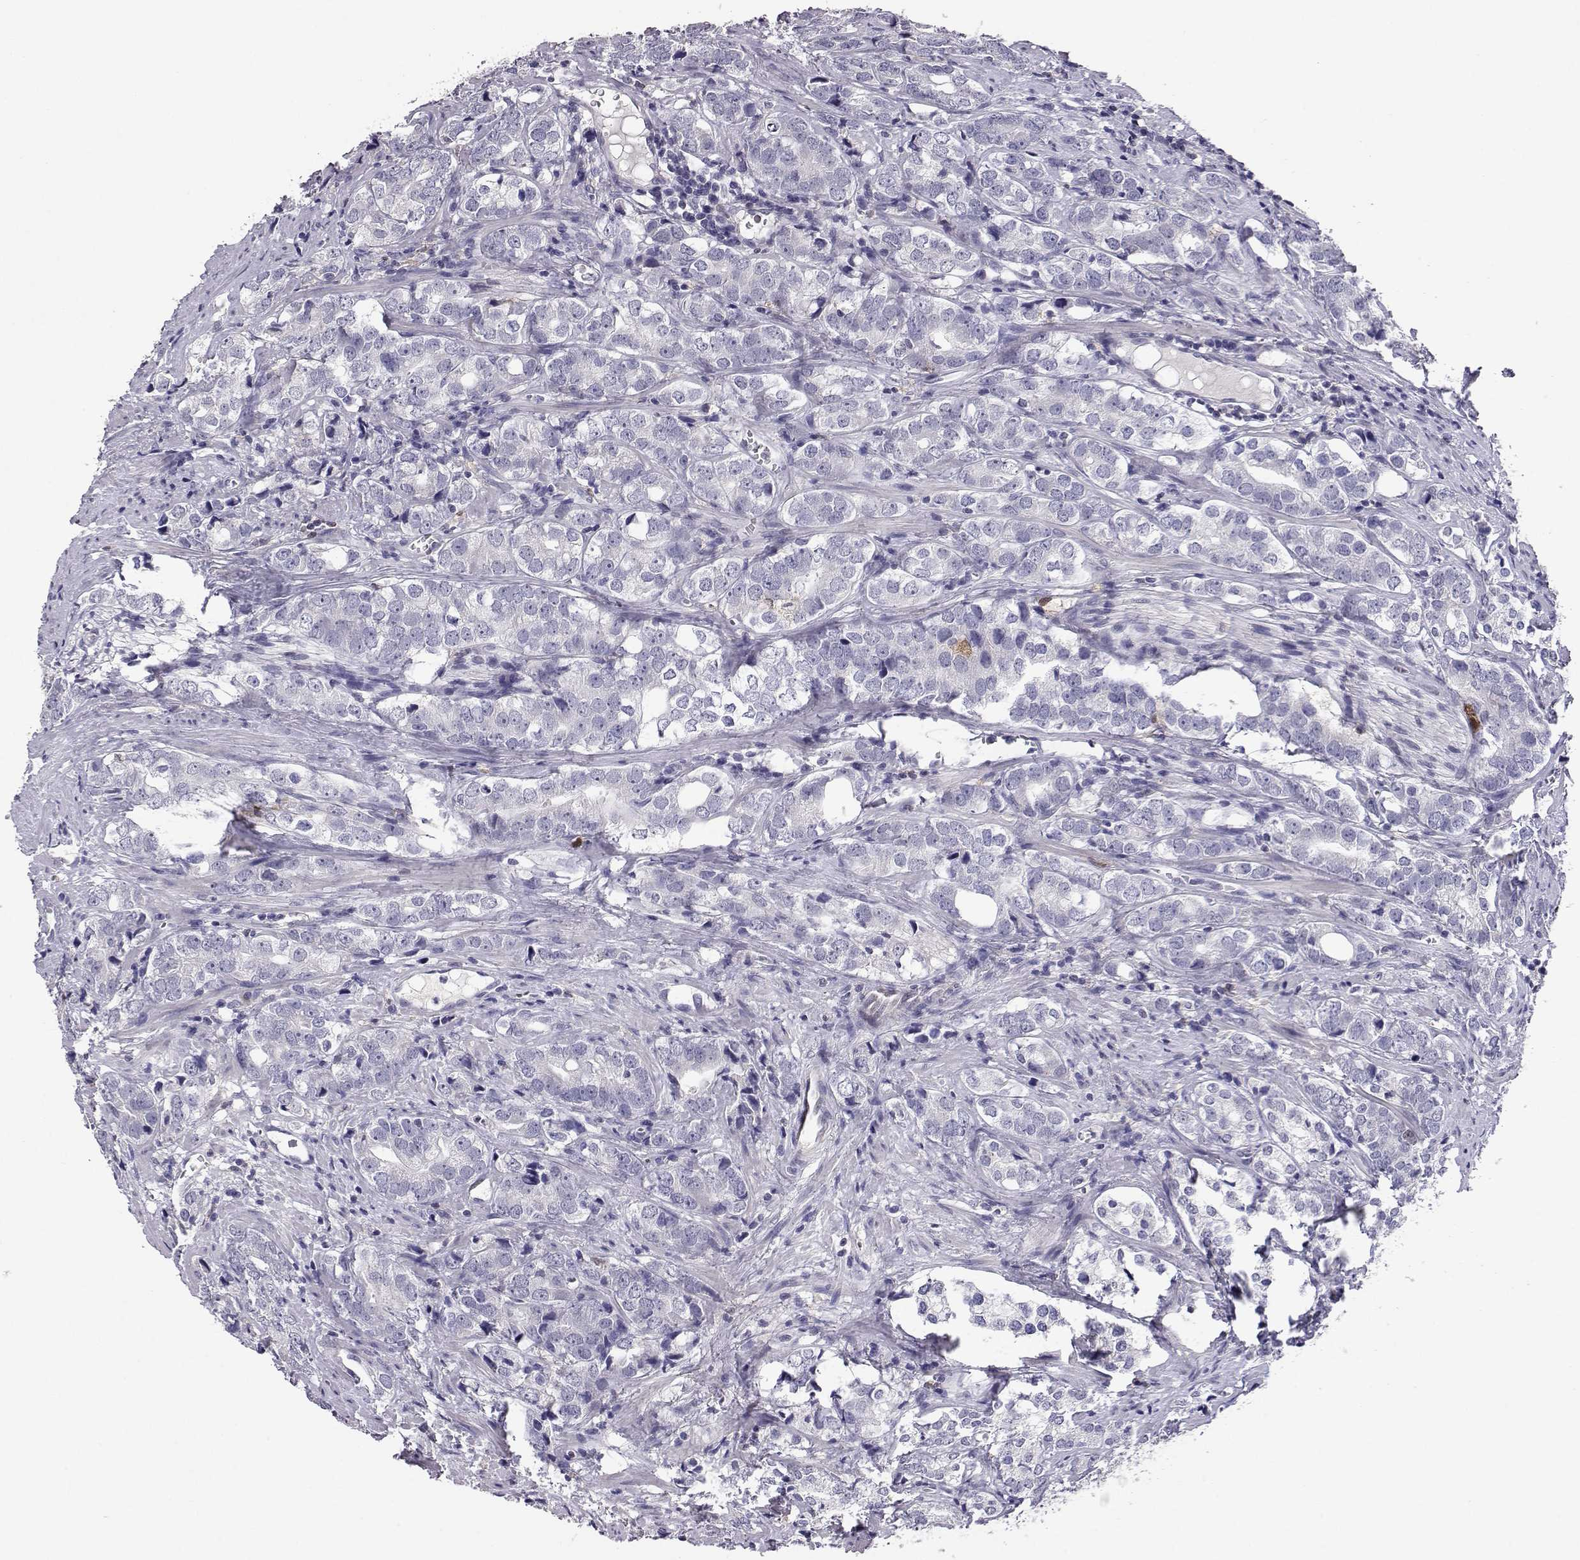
{"staining": {"intensity": "negative", "quantity": "none", "location": "none"}, "tissue": "prostate cancer", "cell_type": "Tumor cells", "image_type": "cancer", "snomed": [{"axis": "morphology", "description": "Adenocarcinoma, NOS"}, {"axis": "topography", "description": "Prostate and seminal vesicle, NOS"}], "caption": "Tumor cells are negative for protein expression in human prostate cancer.", "gene": "AKR1B1", "patient": {"sex": "male", "age": 63}}